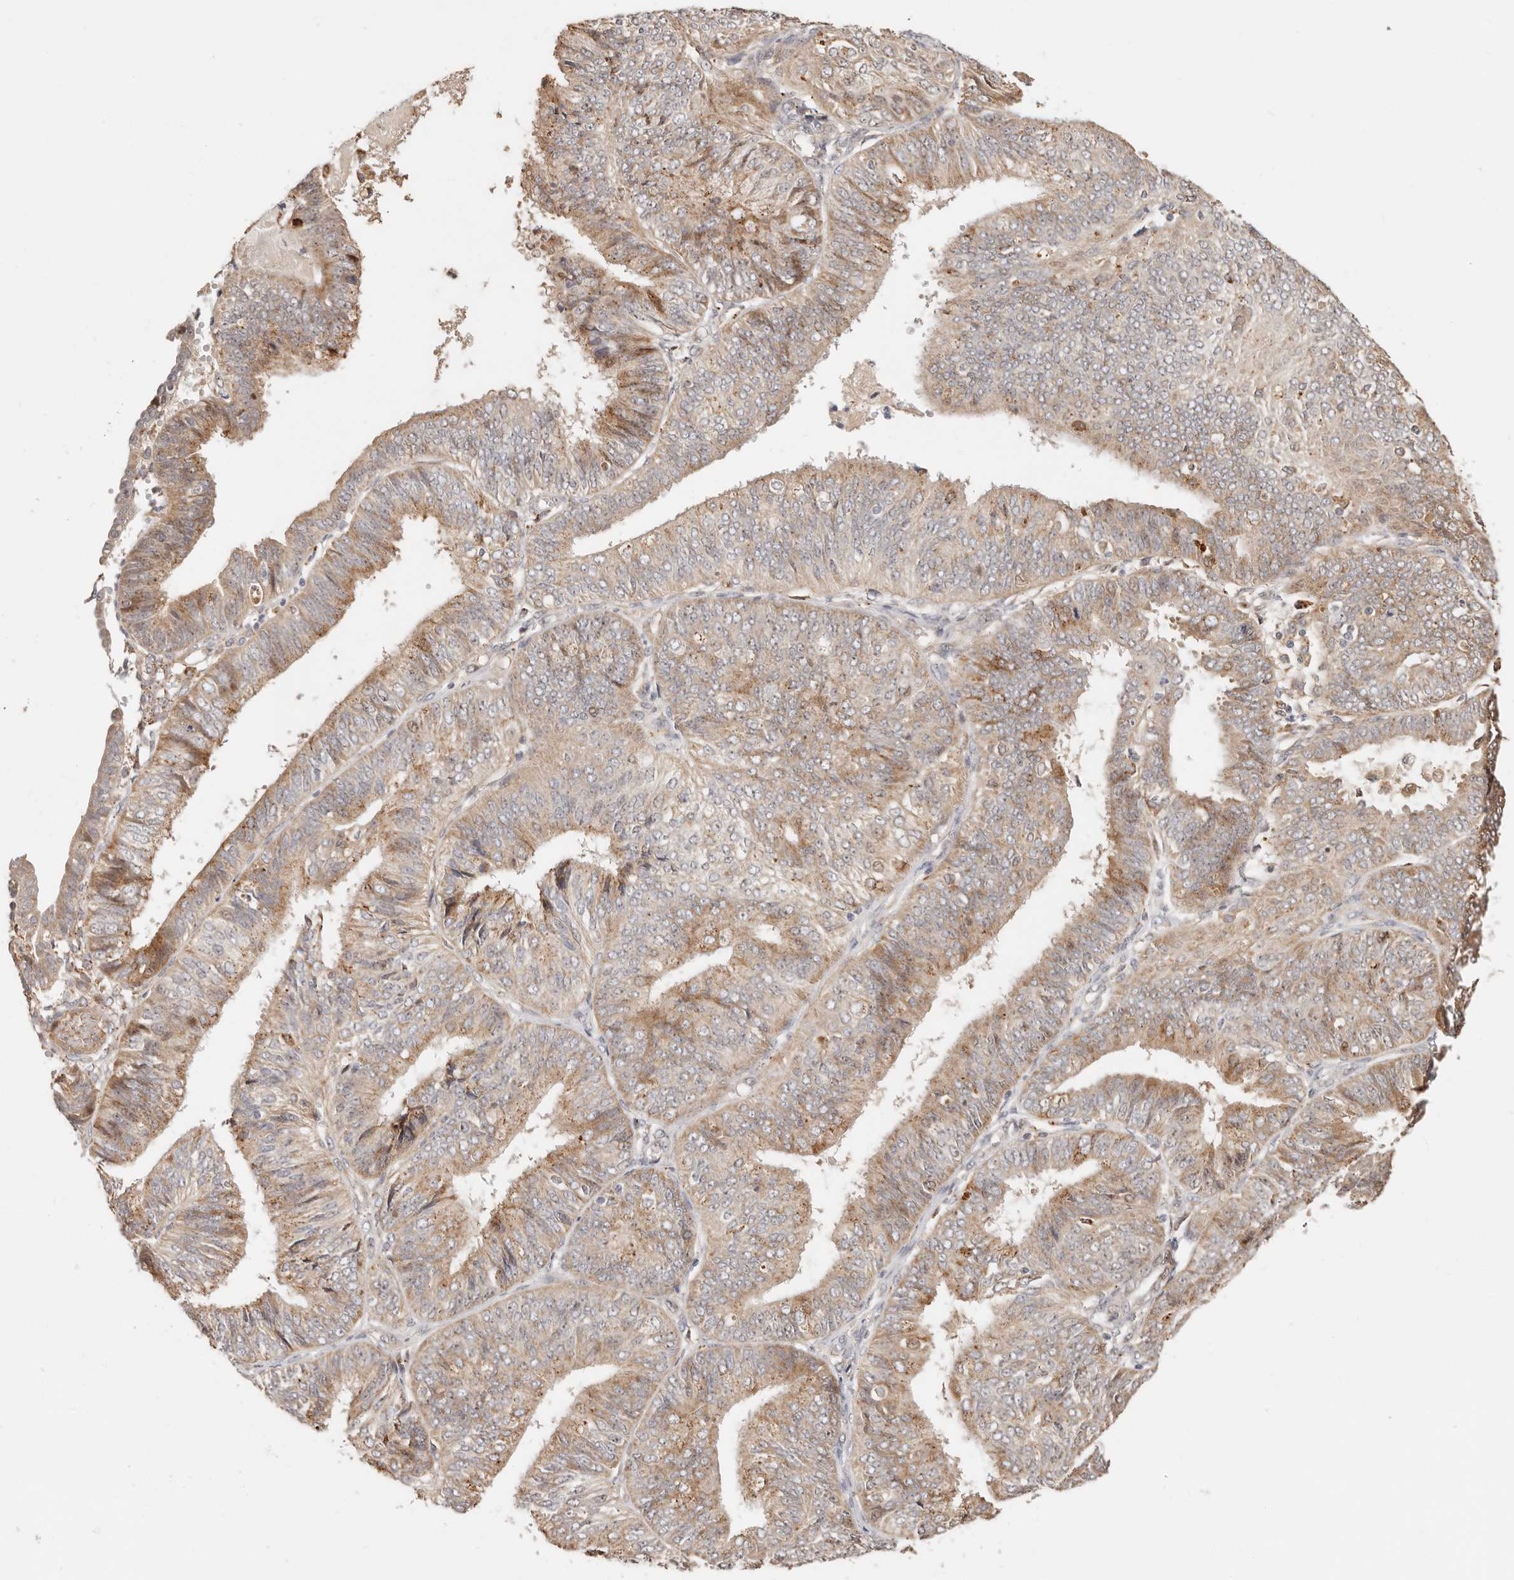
{"staining": {"intensity": "moderate", "quantity": "25%-75%", "location": "cytoplasmic/membranous"}, "tissue": "endometrial cancer", "cell_type": "Tumor cells", "image_type": "cancer", "snomed": [{"axis": "morphology", "description": "Adenocarcinoma, NOS"}, {"axis": "topography", "description": "Endometrium"}], "caption": "A photomicrograph of human endometrial cancer stained for a protein exhibits moderate cytoplasmic/membranous brown staining in tumor cells.", "gene": "ZRANB1", "patient": {"sex": "female", "age": 58}}